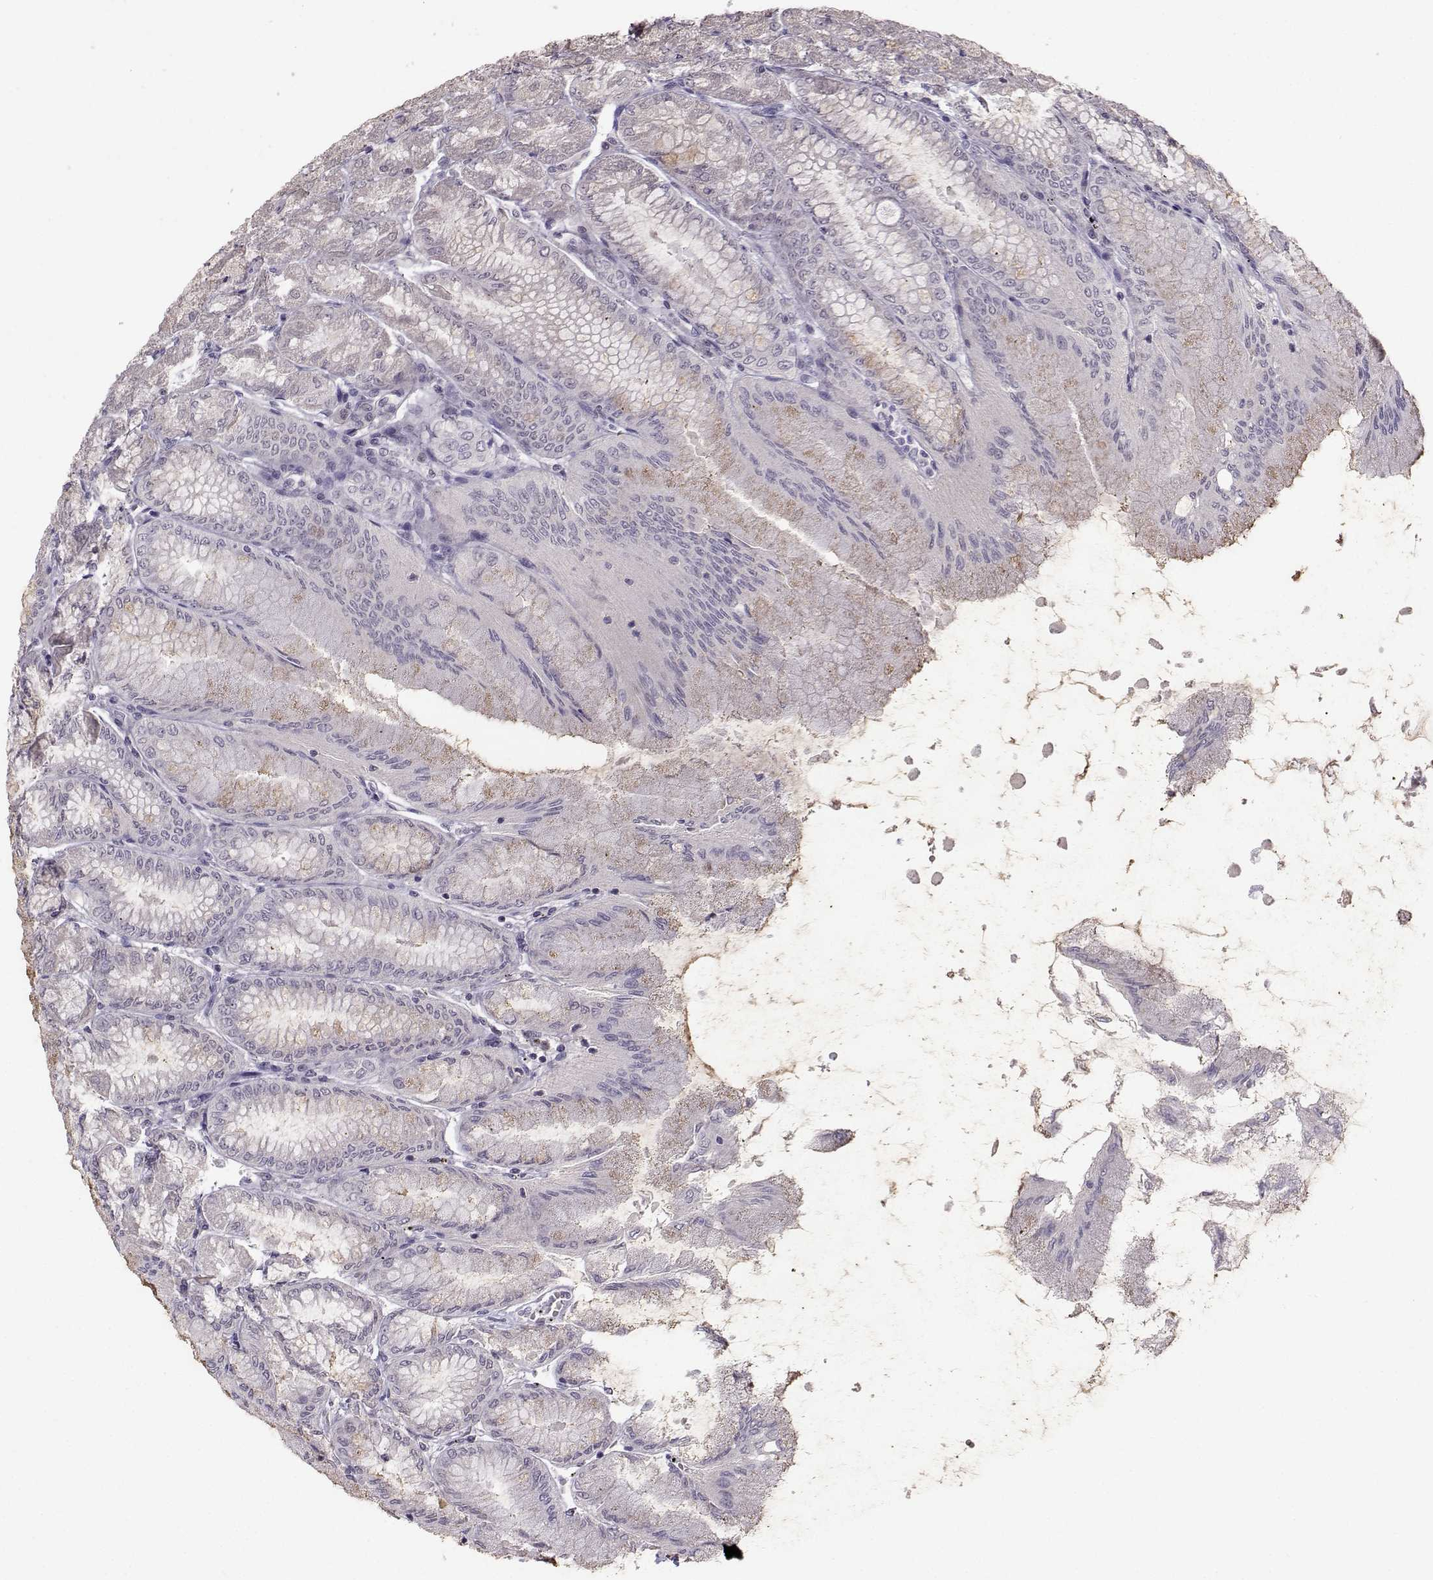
{"staining": {"intensity": "weak", "quantity": "25%-75%", "location": "cytoplasmic/membranous"}, "tissue": "stomach", "cell_type": "Glandular cells", "image_type": "normal", "snomed": [{"axis": "morphology", "description": "Normal tissue, NOS"}, {"axis": "topography", "description": "Stomach, upper"}], "caption": "Weak cytoplasmic/membranous protein positivity is present in about 25%-75% of glandular cells in stomach. The protein is stained brown, and the nuclei are stained in blue (DAB IHC with brightfield microscopy, high magnification).", "gene": "TSPYL5", "patient": {"sex": "male", "age": 60}}